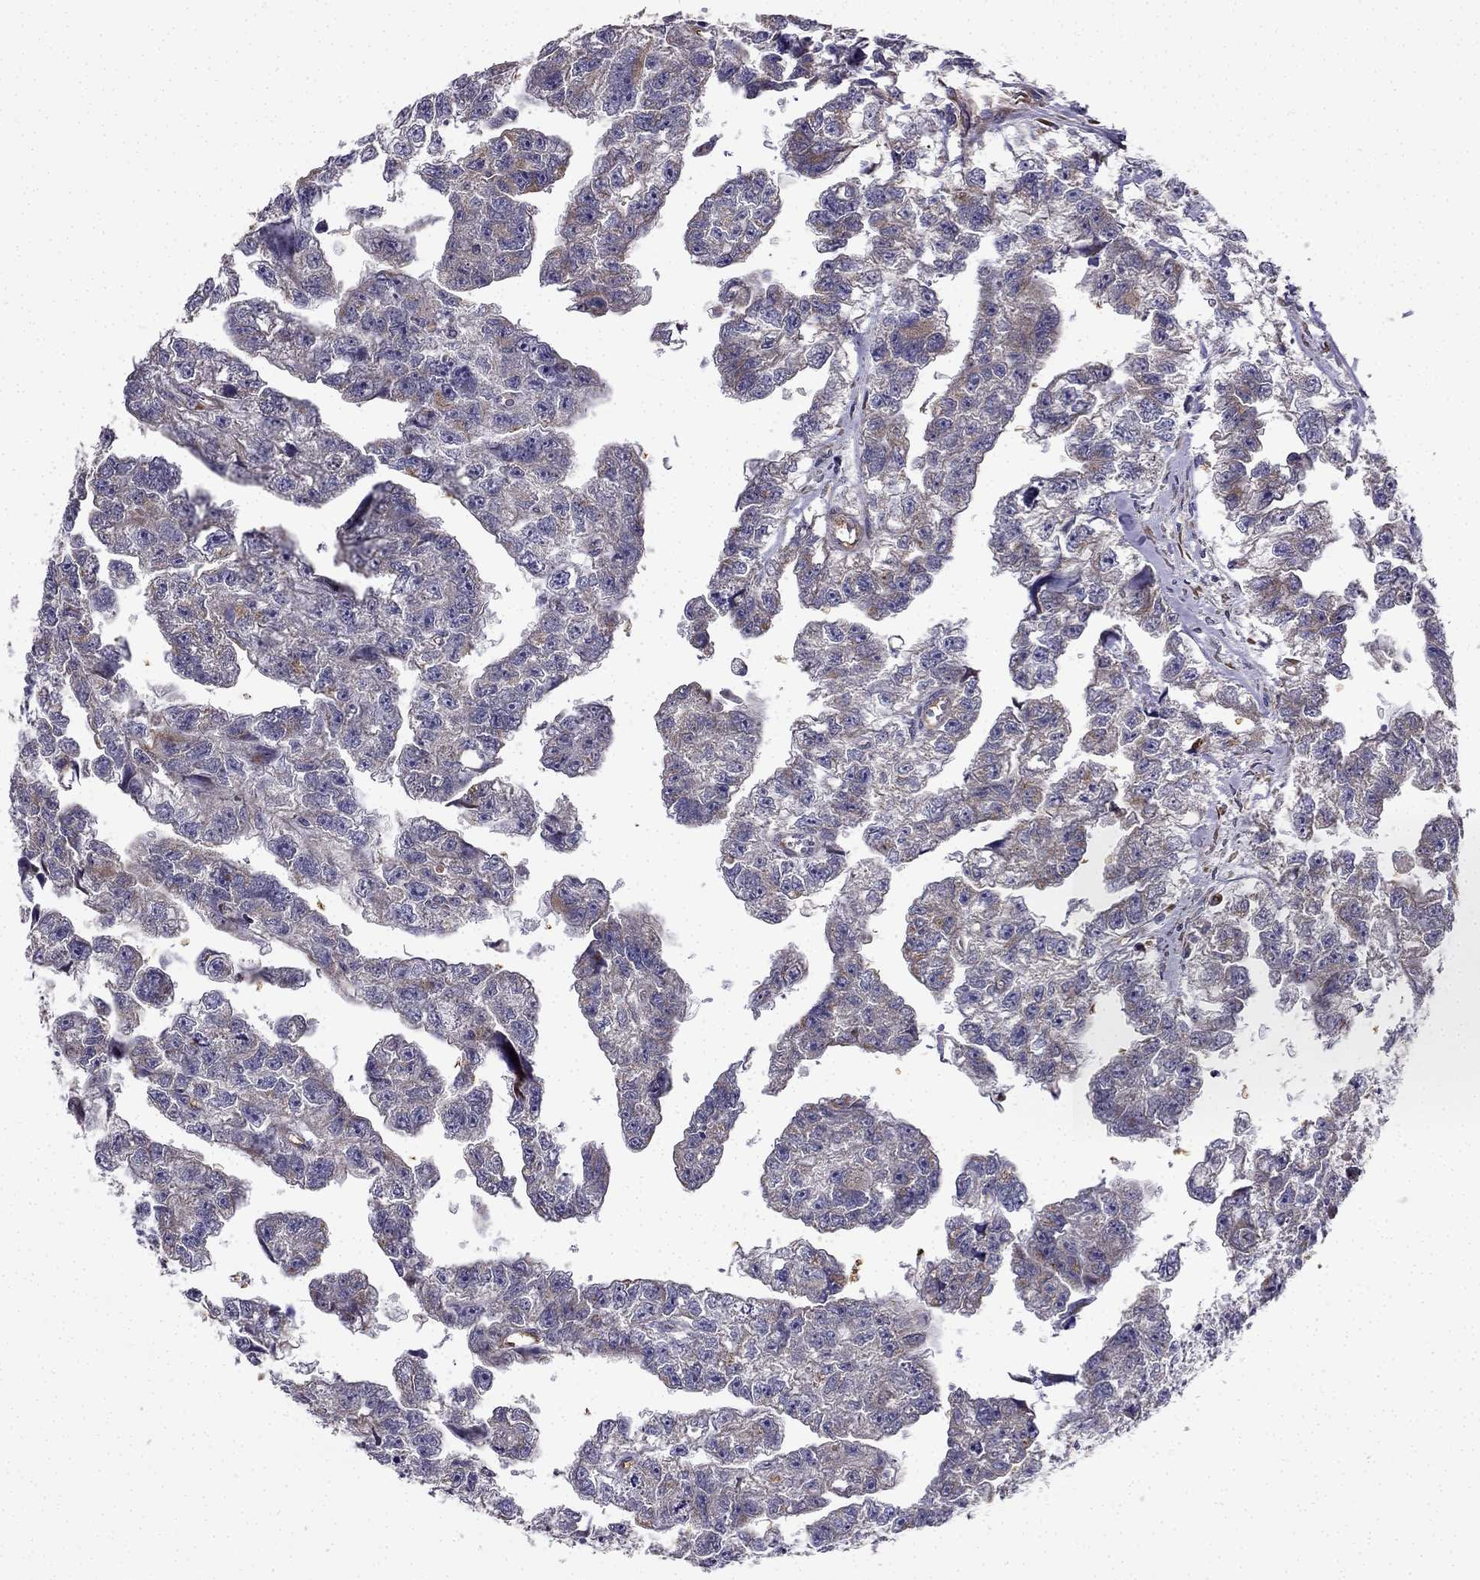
{"staining": {"intensity": "negative", "quantity": "none", "location": "none"}, "tissue": "testis cancer", "cell_type": "Tumor cells", "image_type": "cancer", "snomed": [{"axis": "morphology", "description": "Carcinoma, Embryonal, NOS"}, {"axis": "morphology", "description": "Teratoma, malignant, NOS"}, {"axis": "topography", "description": "Testis"}], "caption": "Immunohistochemistry (IHC) micrograph of neoplastic tissue: human testis embryonal carcinoma stained with DAB (3,3'-diaminobenzidine) demonstrates no significant protein staining in tumor cells. (Immunohistochemistry (IHC), brightfield microscopy, high magnification).", "gene": "B4GALT7", "patient": {"sex": "male", "age": 44}}